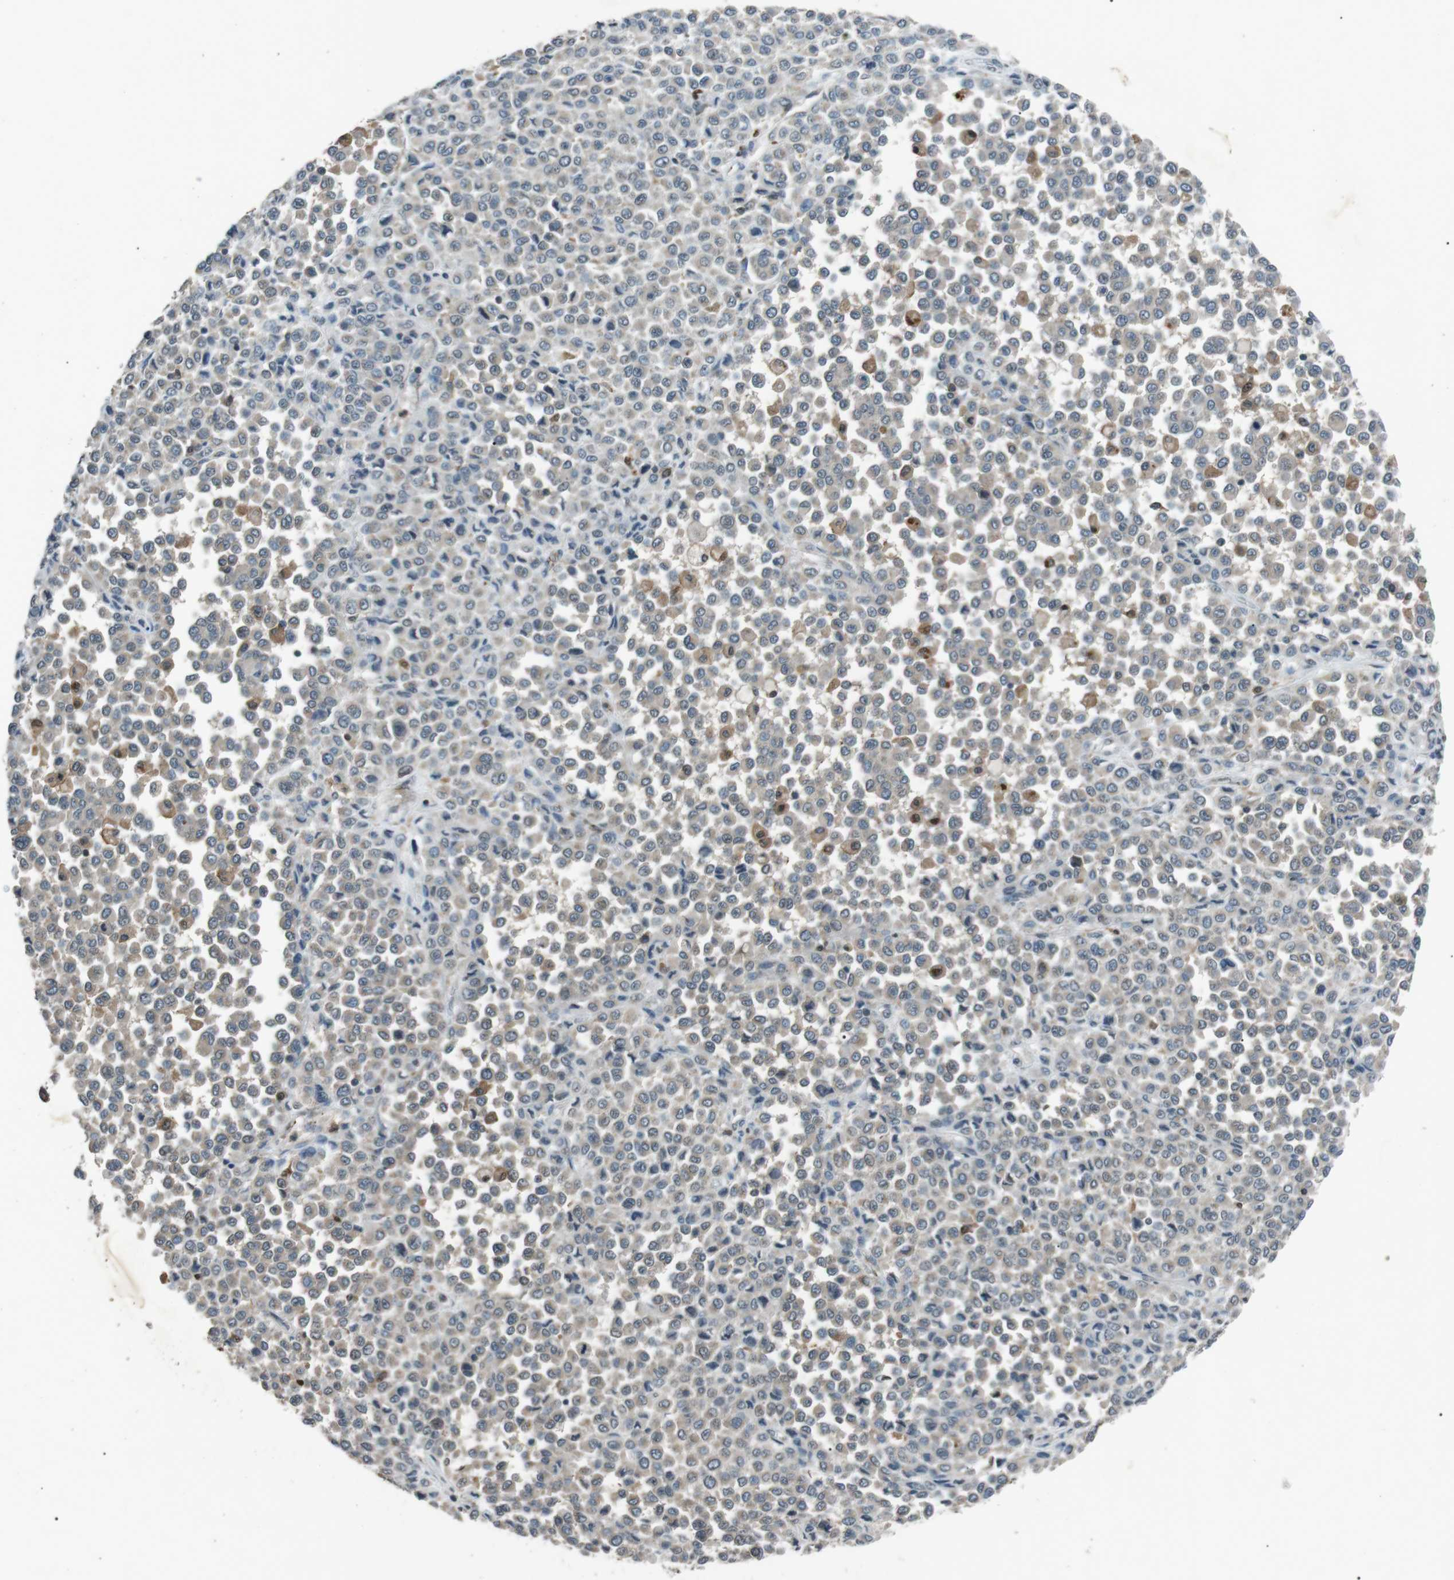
{"staining": {"intensity": "negative", "quantity": "none", "location": "none"}, "tissue": "melanoma", "cell_type": "Tumor cells", "image_type": "cancer", "snomed": [{"axis": "morphology", "description": "Malignant melanoma, Metastatic site"}, {"axis": "topography", "description": "Pancreas"}], "caption": "Malignant melanoma (metastatic site) was stained to show a protein in brown. There is no significant expression in tumor cells.", "gene": "NEK7", "patient": {"sex": "female", "age": 30}}